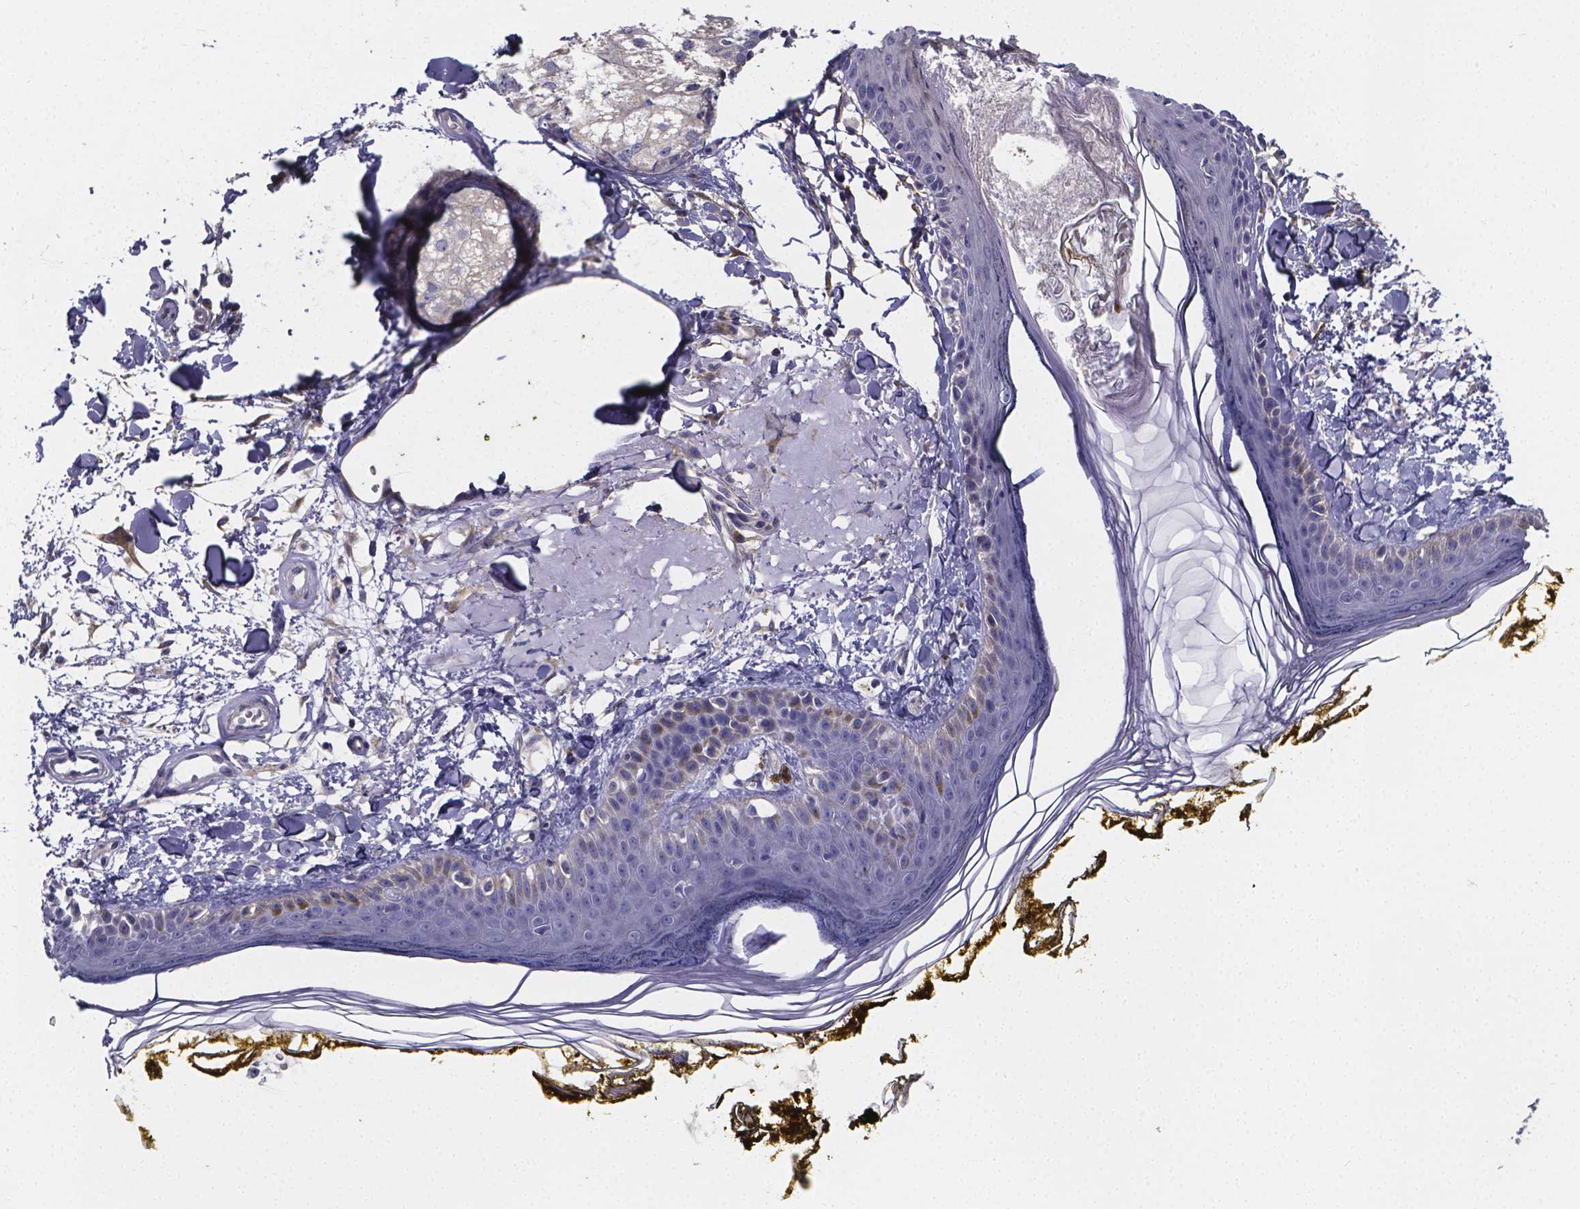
{"staining": {"intensity": "negative", "quantity": "none", "location": "none"}, "tissue": "skin", "cell_type": "Fibroblasts", "image_type": "normal", "snomed": [{"axis": "morphology", "description": "Normal tissue, NOS"}, {"axis": "topography", "description": "Skin"}], "caption": "This is an immunohistochemistry micrograph of normal skin. There is no positivity in fibroblasts.", "gene": "RERG", "patient": {"sex": "male", "age": 76}}